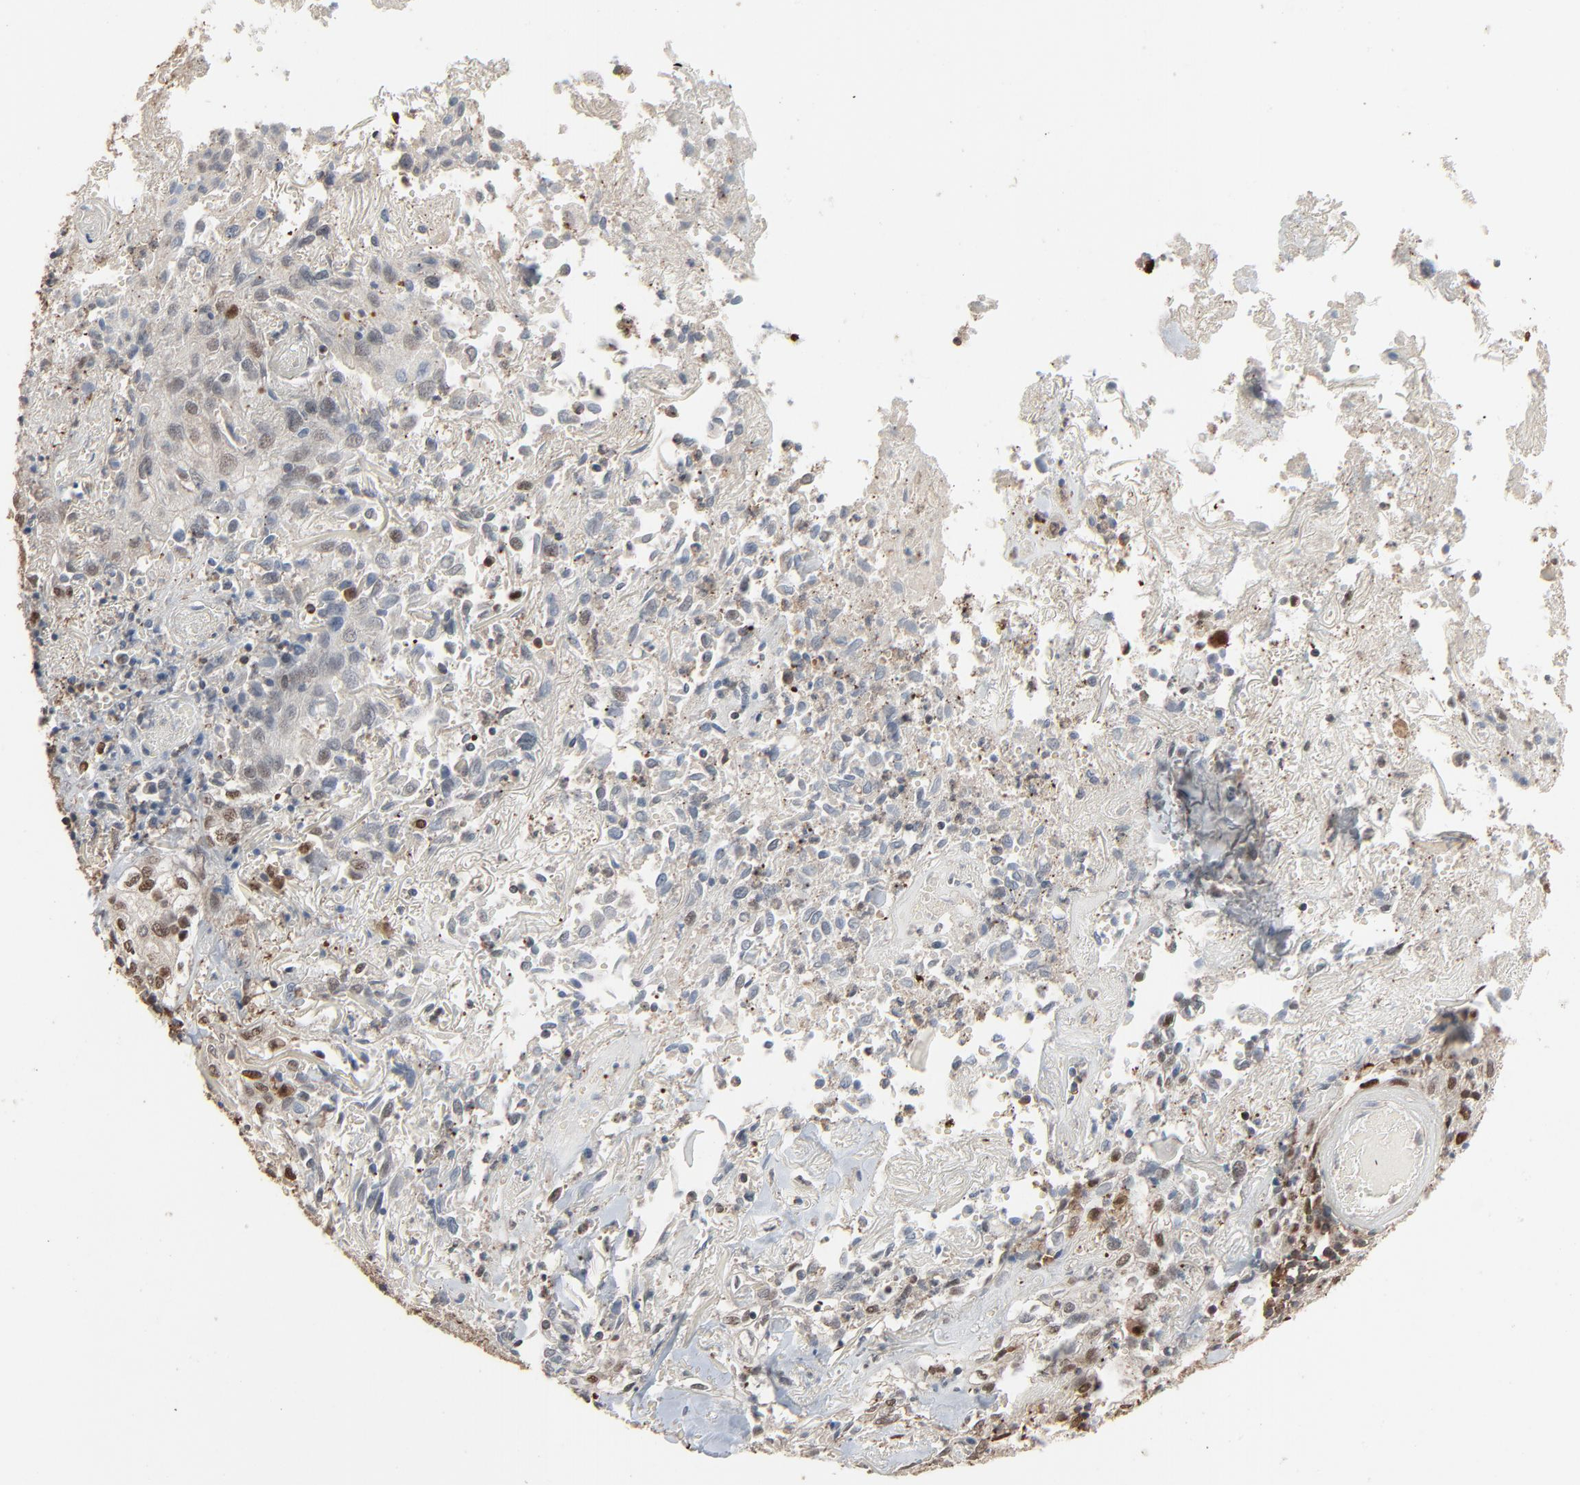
{"staining": {"intensity": "moderate", "quantity": ">75%", "location": "cytoplasmic/membranous,nuclear"}, "tissue": "skin cancer", "cell_type": "Tumor cells", "image_type": "cancer", "snomed": [{"axis": "morphology", "description": "Squamous cell carcinoma, NOS"}, {"axis": "topography", "description": "Skin"}], "caption": "Squamous cell carcinoma (skin) stained with a protein marker demonstrates moderate staining in tumor cells.", "gene": "DOCK8", "patient": {"sex": "male", "age": 65}}